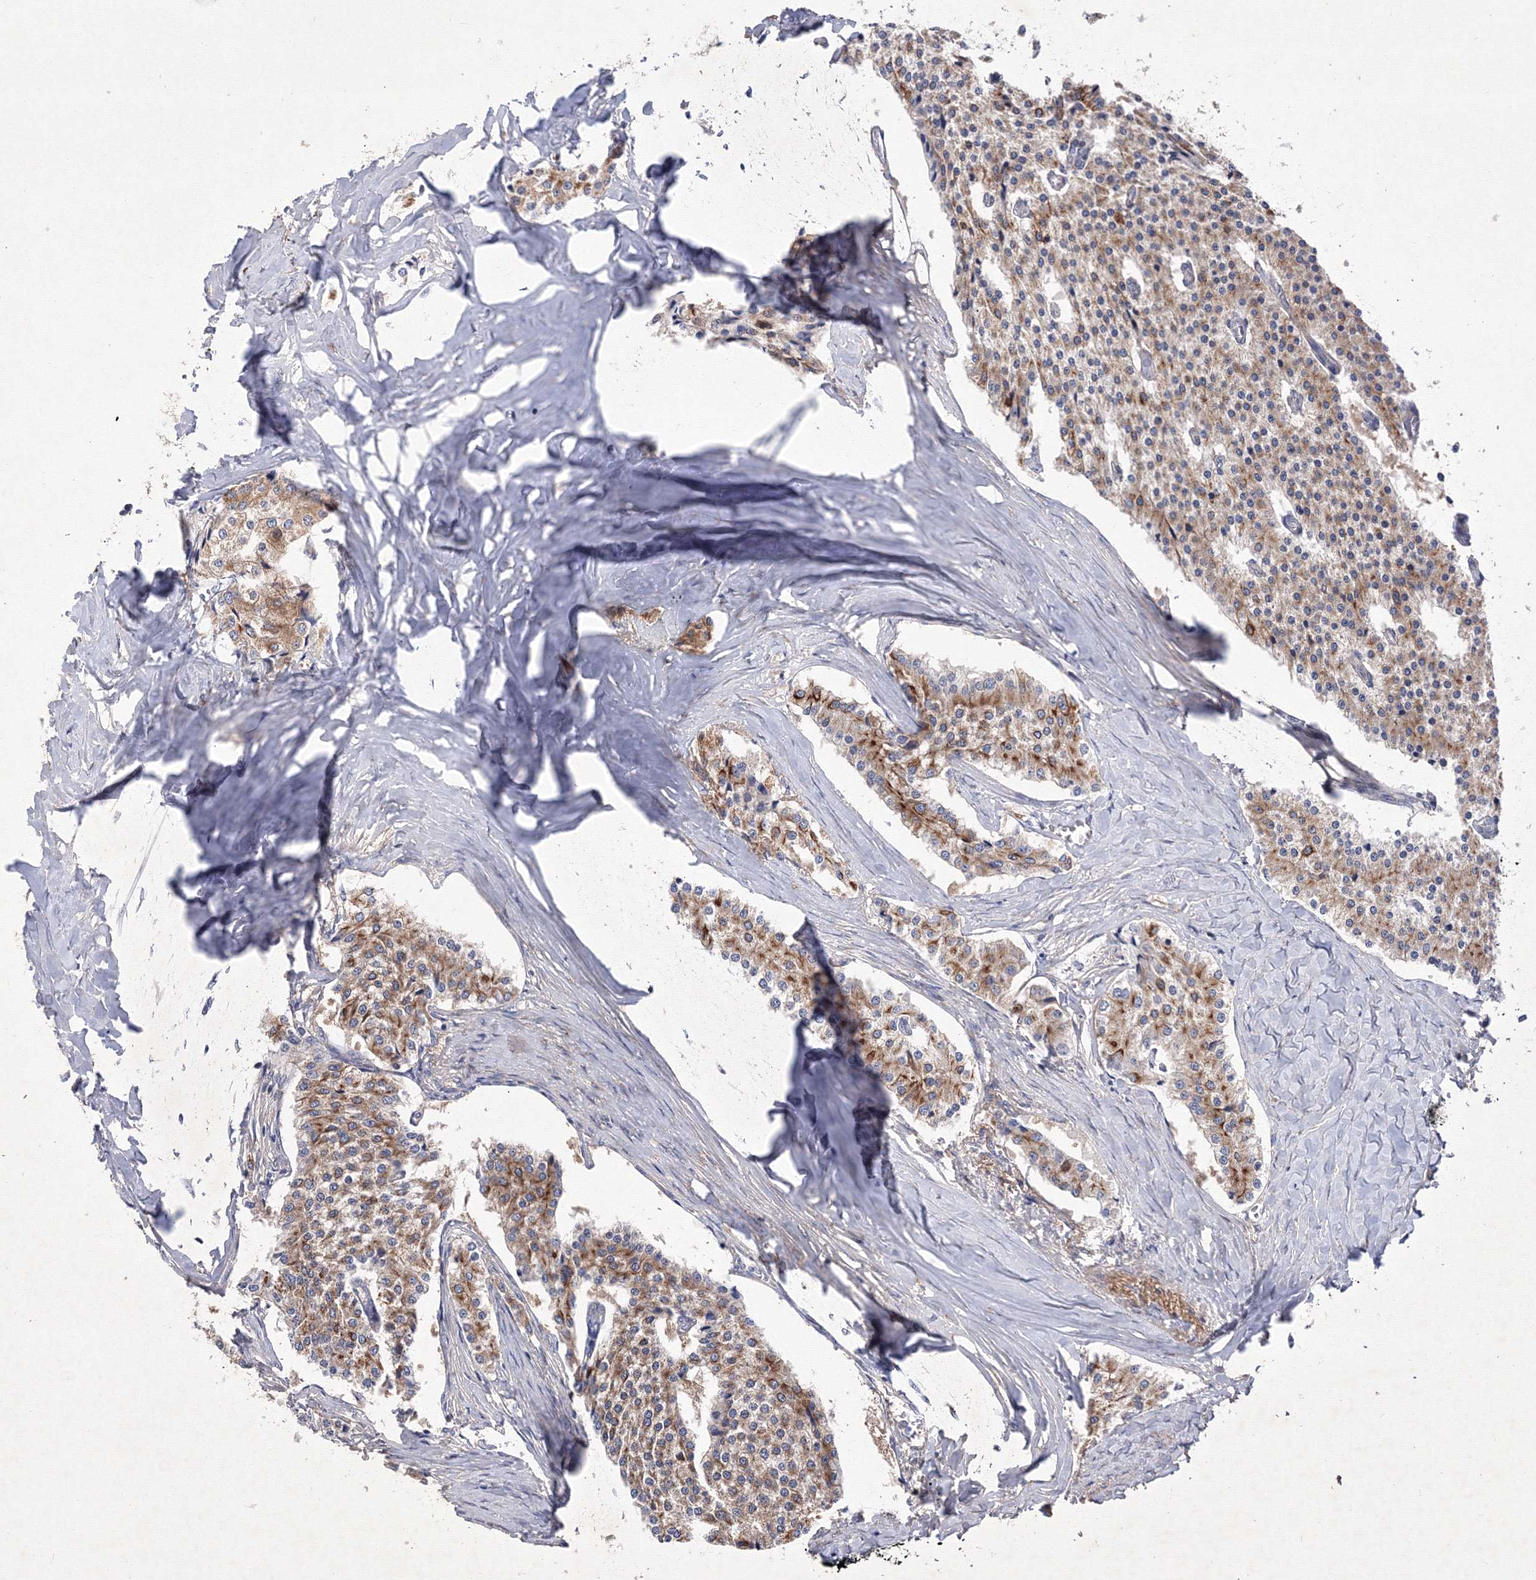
{"staining": {"intensity": "moderate", "quantity": ">75%", "location": "cytoplasmic/membranous"}, "tissue": "carcinoid", "cell_type": "Tumor cells", "image_type": "cancer", "snomed": [{"axis": "morphology", "description": "Carcinoid, malignant, NOS"}, {"axis": "topography", "description": "Colon"}], "caption": "This image shows immunohistochemistry (IHC) staining of human carcinoid, with medium moderate cytoplasmic/membranous expression in approximately >75% of tumor cells.", "gene": "SNX18", "patient": {"sex": "female", "age": 52}}